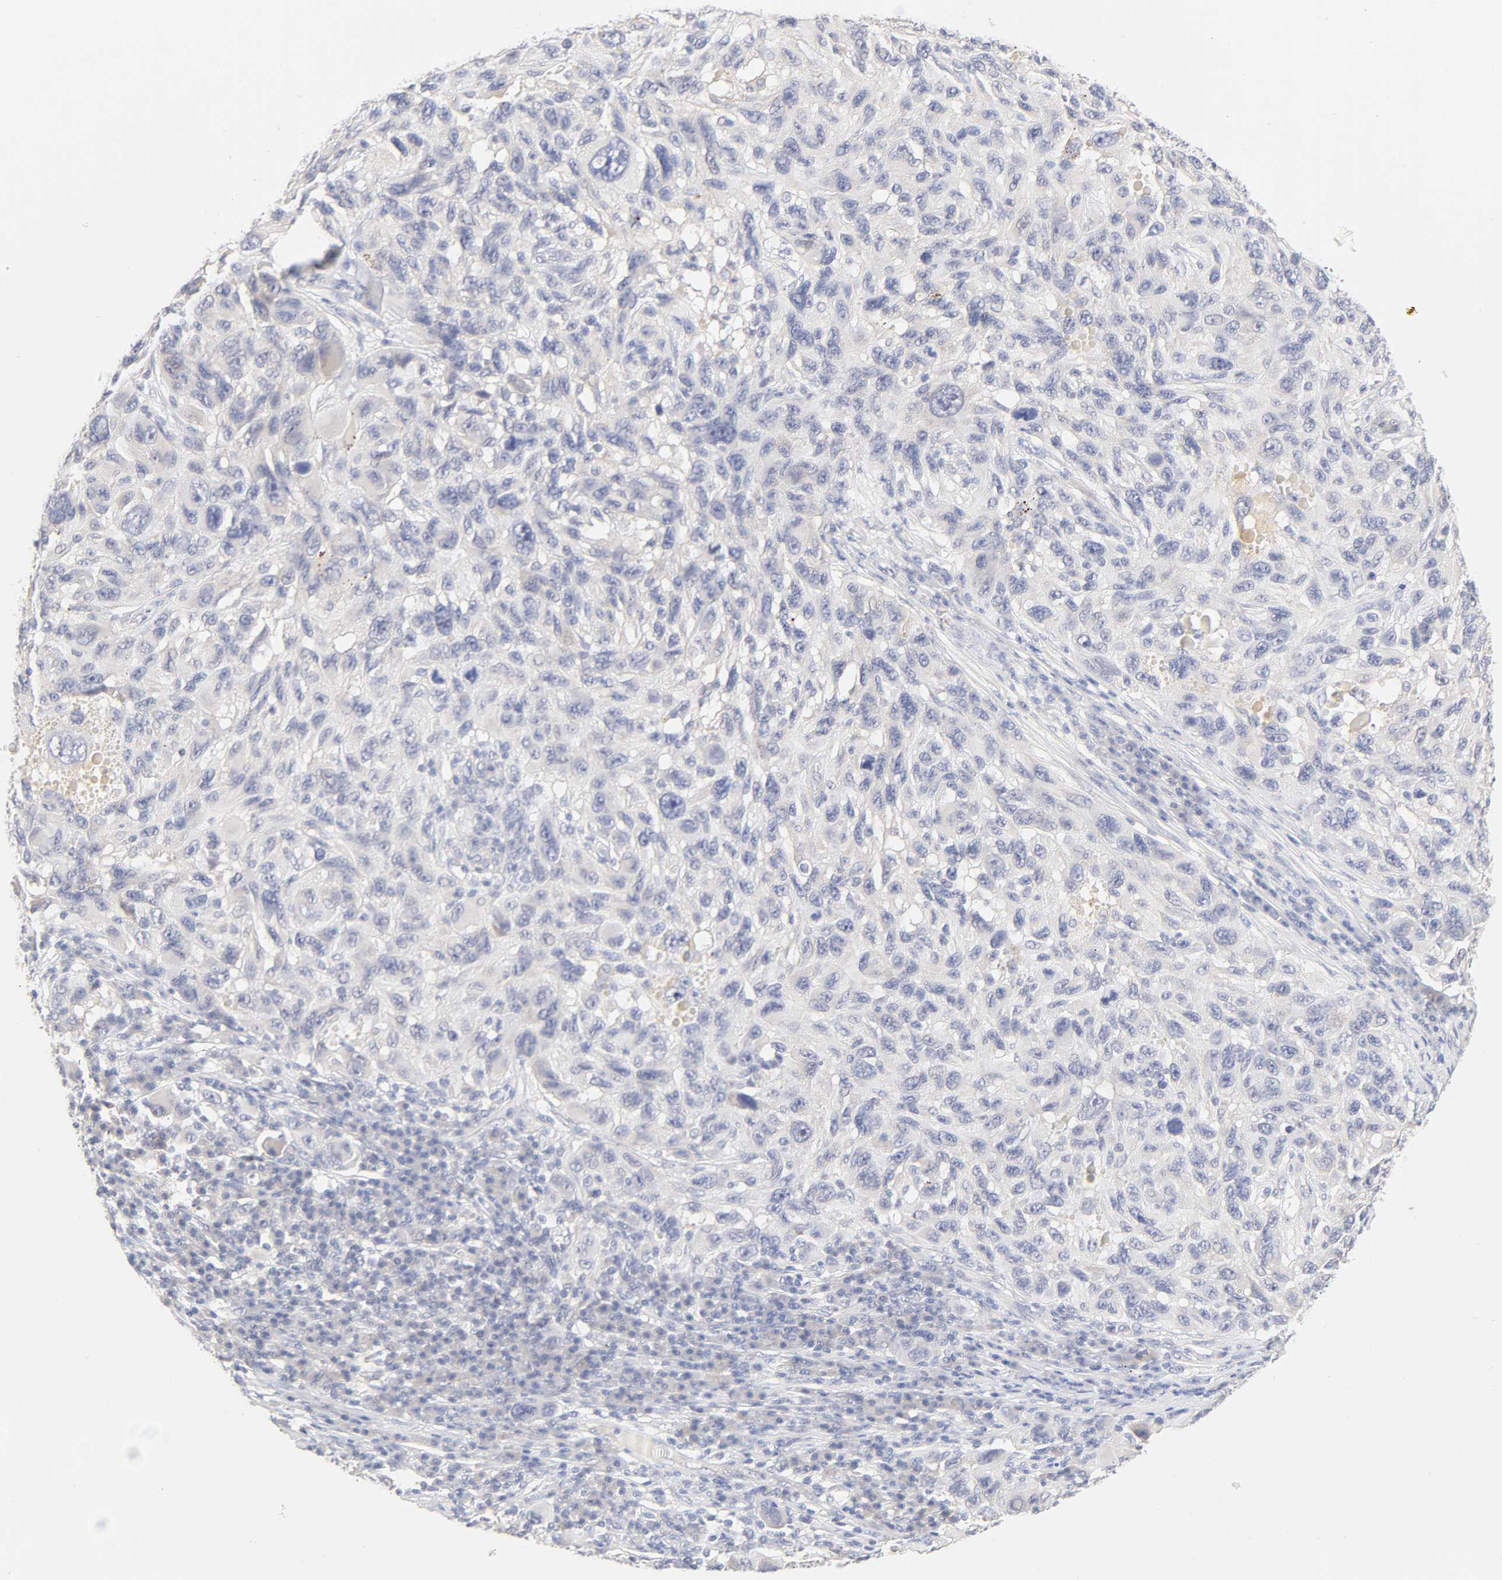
{"staining": {"intensity": "negative", "quantity": "none", "location": "none"}, "tissue": "melanoma", "cell_type": "Tumor cells", "image_type": "cancer", "snomed": [{"axis": "morphology", "description": "Malignant melanoma, NOS"}, {"axis": "topography", "description": "Skin"}], "caption": "This is an immunohistochemistry (IHC) photomicrograph of melanoma. There is no expression in tumor cells.", "gene": "CYP4B1", "patient": {"sex": "male", "age": 53}}